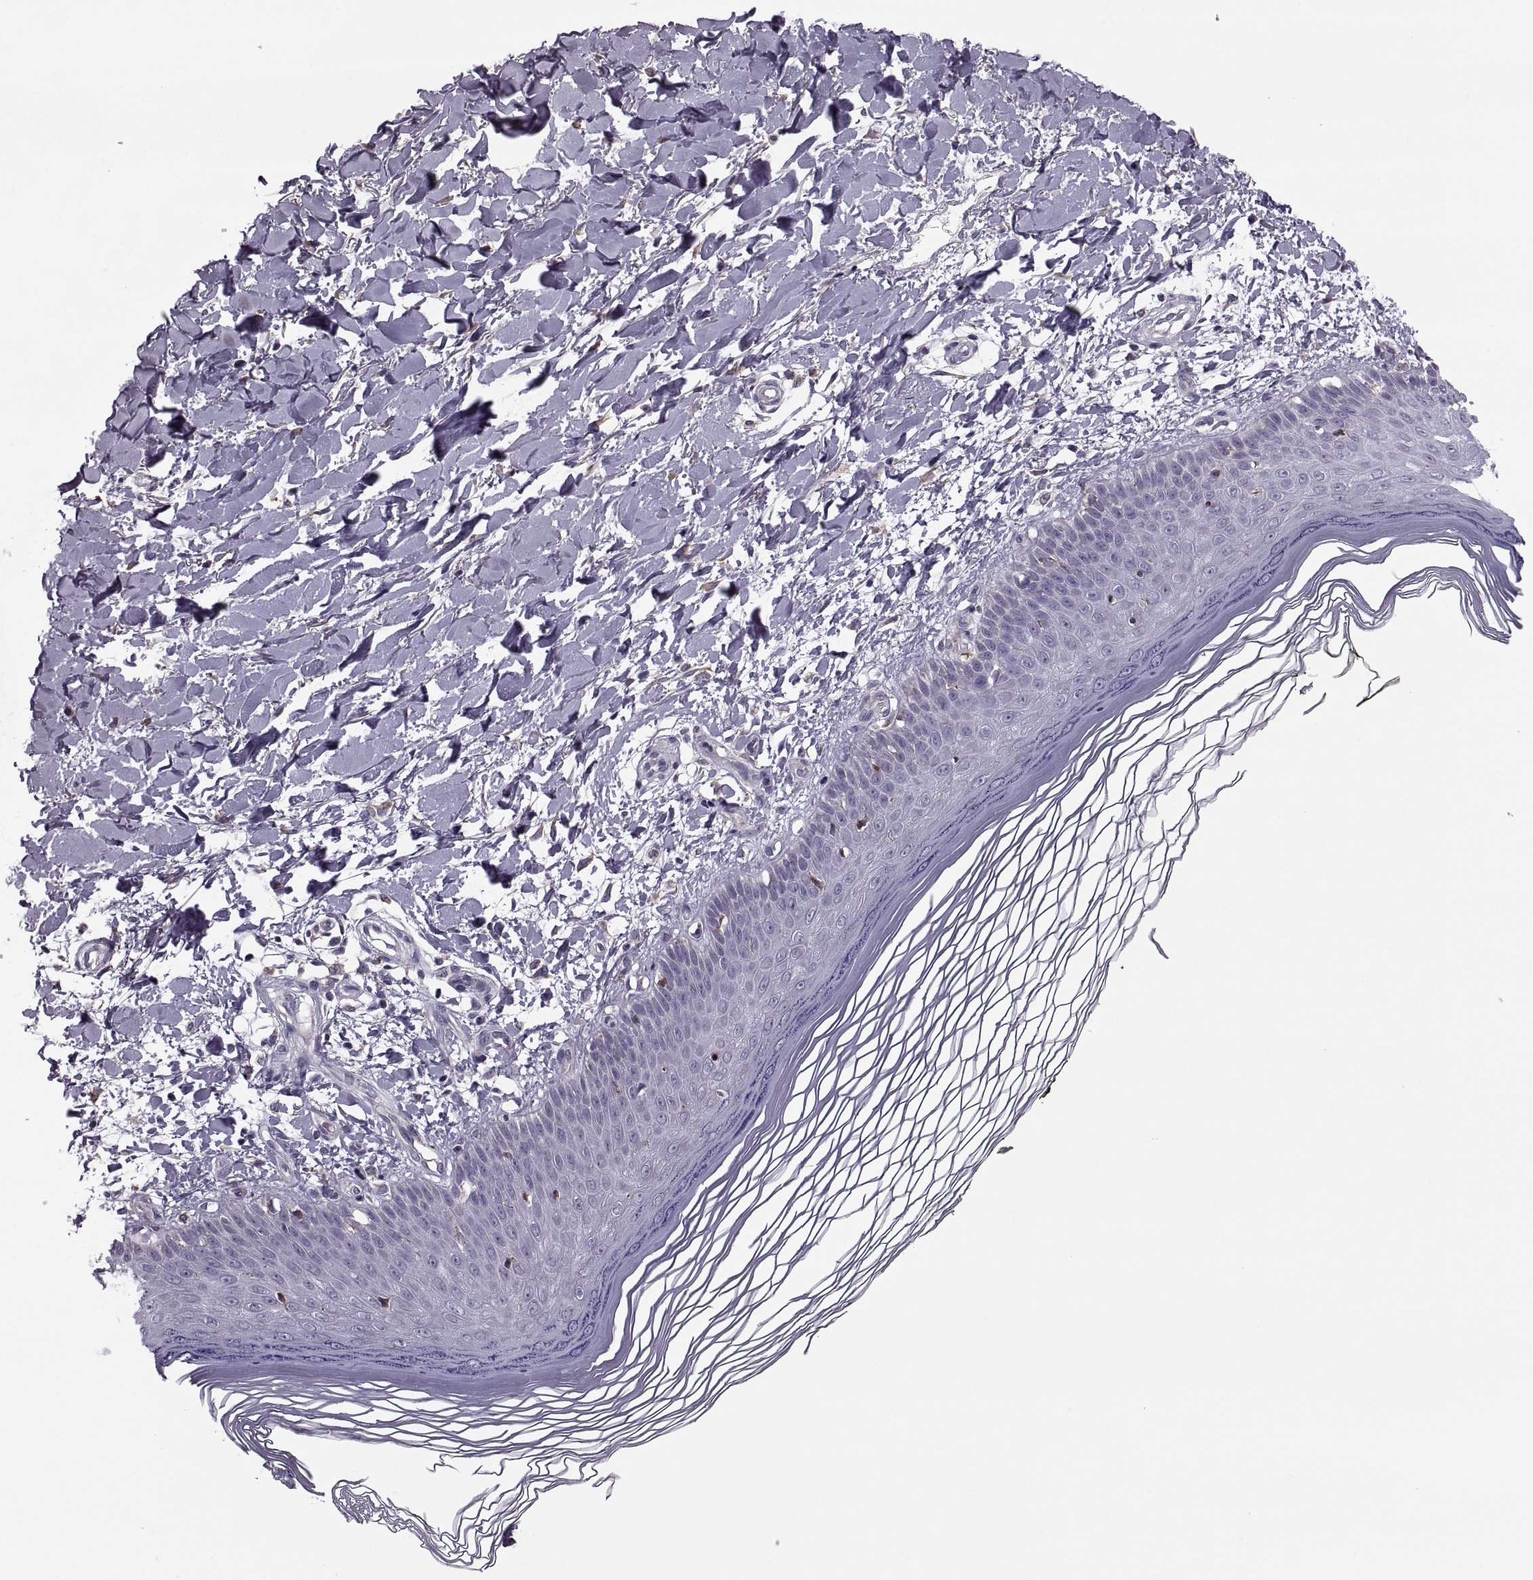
{"staining": {"intensity": "negative", "quantity": "none", "location": "none"}, "tissue": "skin", "cell_type": "Fibroblasts", "image_type": "normal", "snomed": [{"axis": "morphology", "description": "Normal tissue, NOS"}, {"axis": "topography", "description": "Skin"}], "caption": "DAB immunohistochemical staining of benign skin shows no significant expression in fibroblasts.", "gene": "LETM2", "patient": {"sex": "female", "age": 62}}